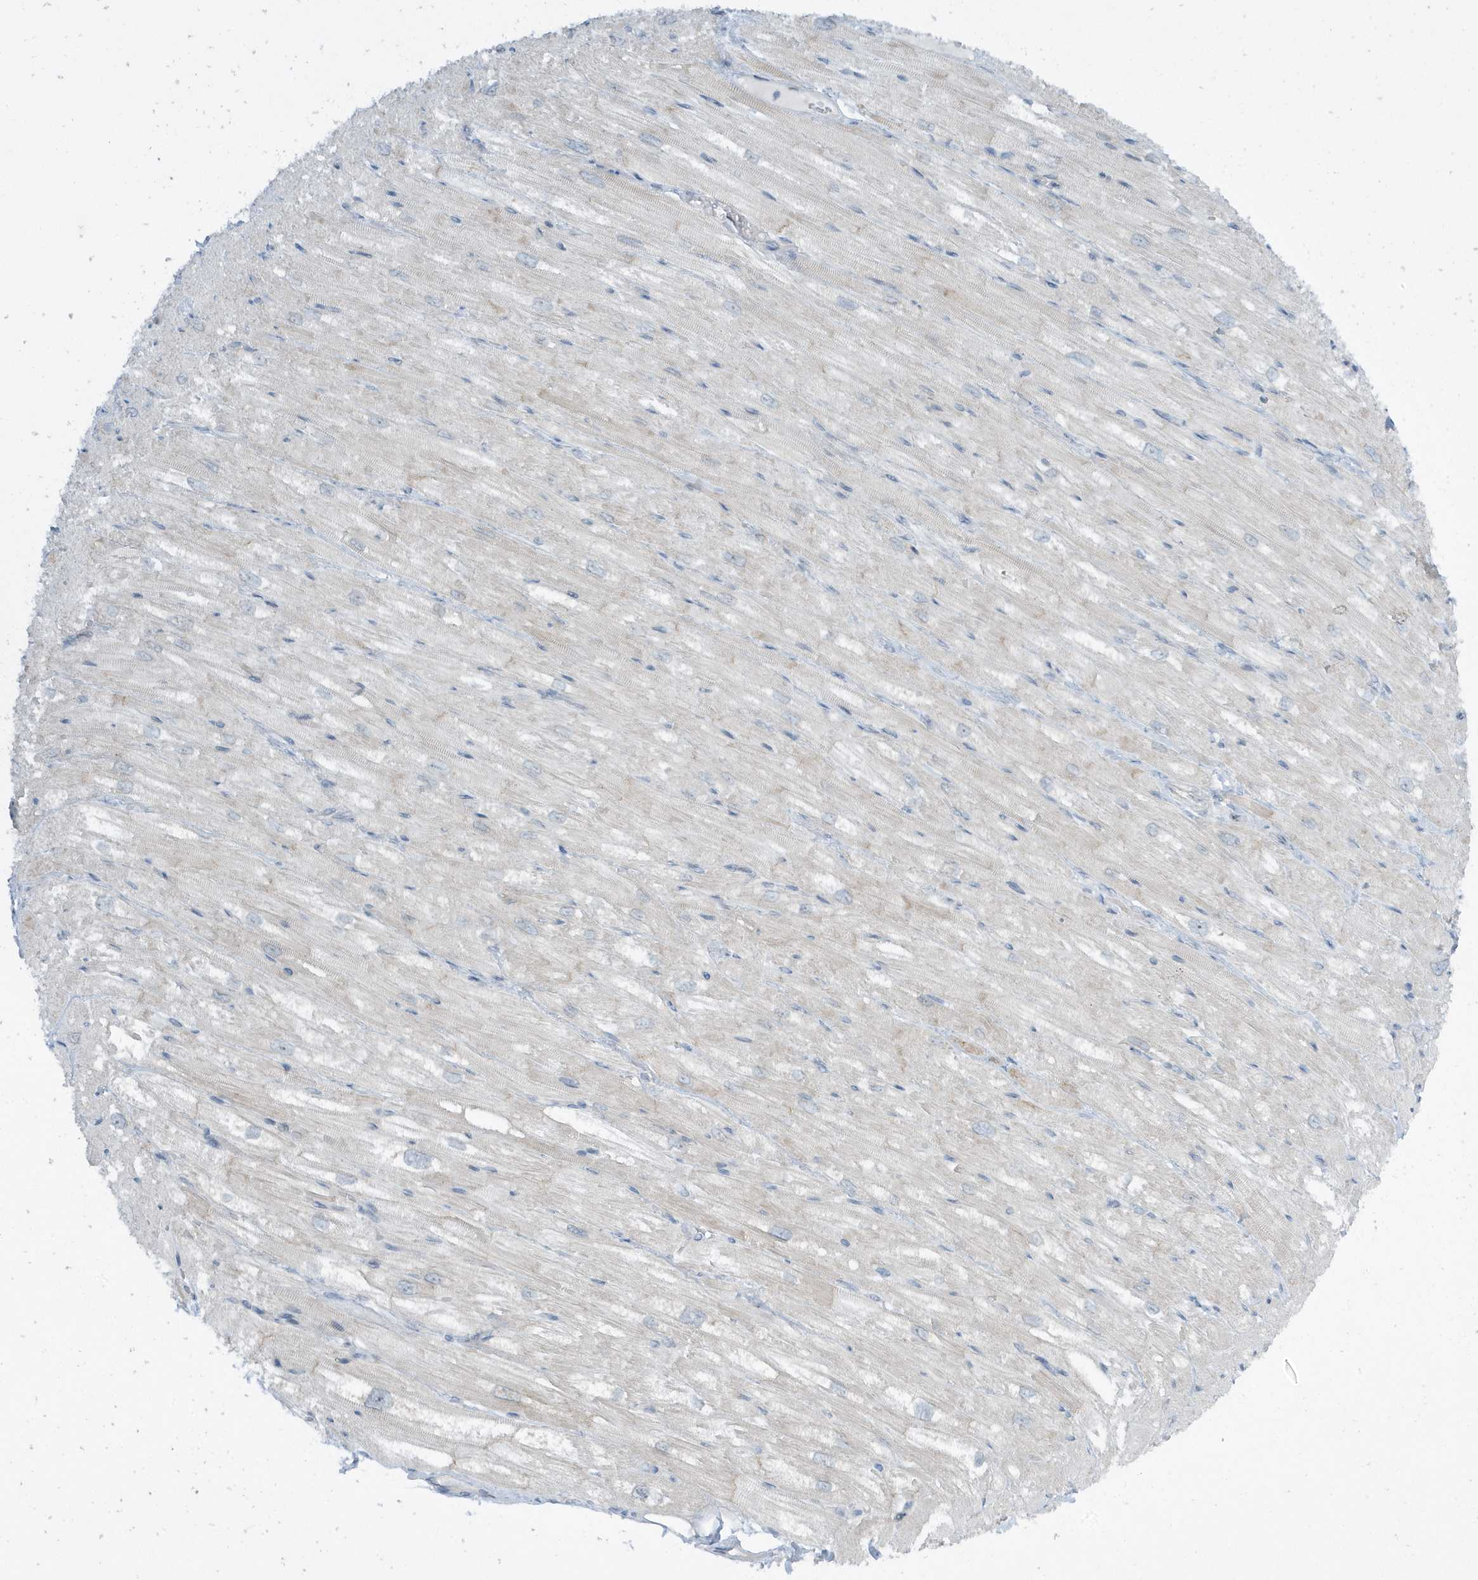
{"staining": {"intensity": "weak", "quantity": "25%-75%", "location": "cytoplasmic/membranous"}, "tissue": "heart muscle", "cell_type": "Cardiomyocytes", "image_type": "normal", "snomed": [{"axis": "morphology", "description": "Normal tissue, NOS"}, {"axis": "topography", "description": "Heart"}], "caption": "High-power microscopy captured an immunohistochemistry (IHC) micrograph of unremarkable heart muscle, revealing weak cytoplasmic/membranous expression in approximately 25%-75% of cardiomyocytes. The protein is stained brown, and the nuclei are stained in blue (DAB (3,3'-diaminobenzidine) IHC with brightfield microscopy, high magnification).", "gene": "SCN3A", "patient": {"sex": "male", "age": 50}}